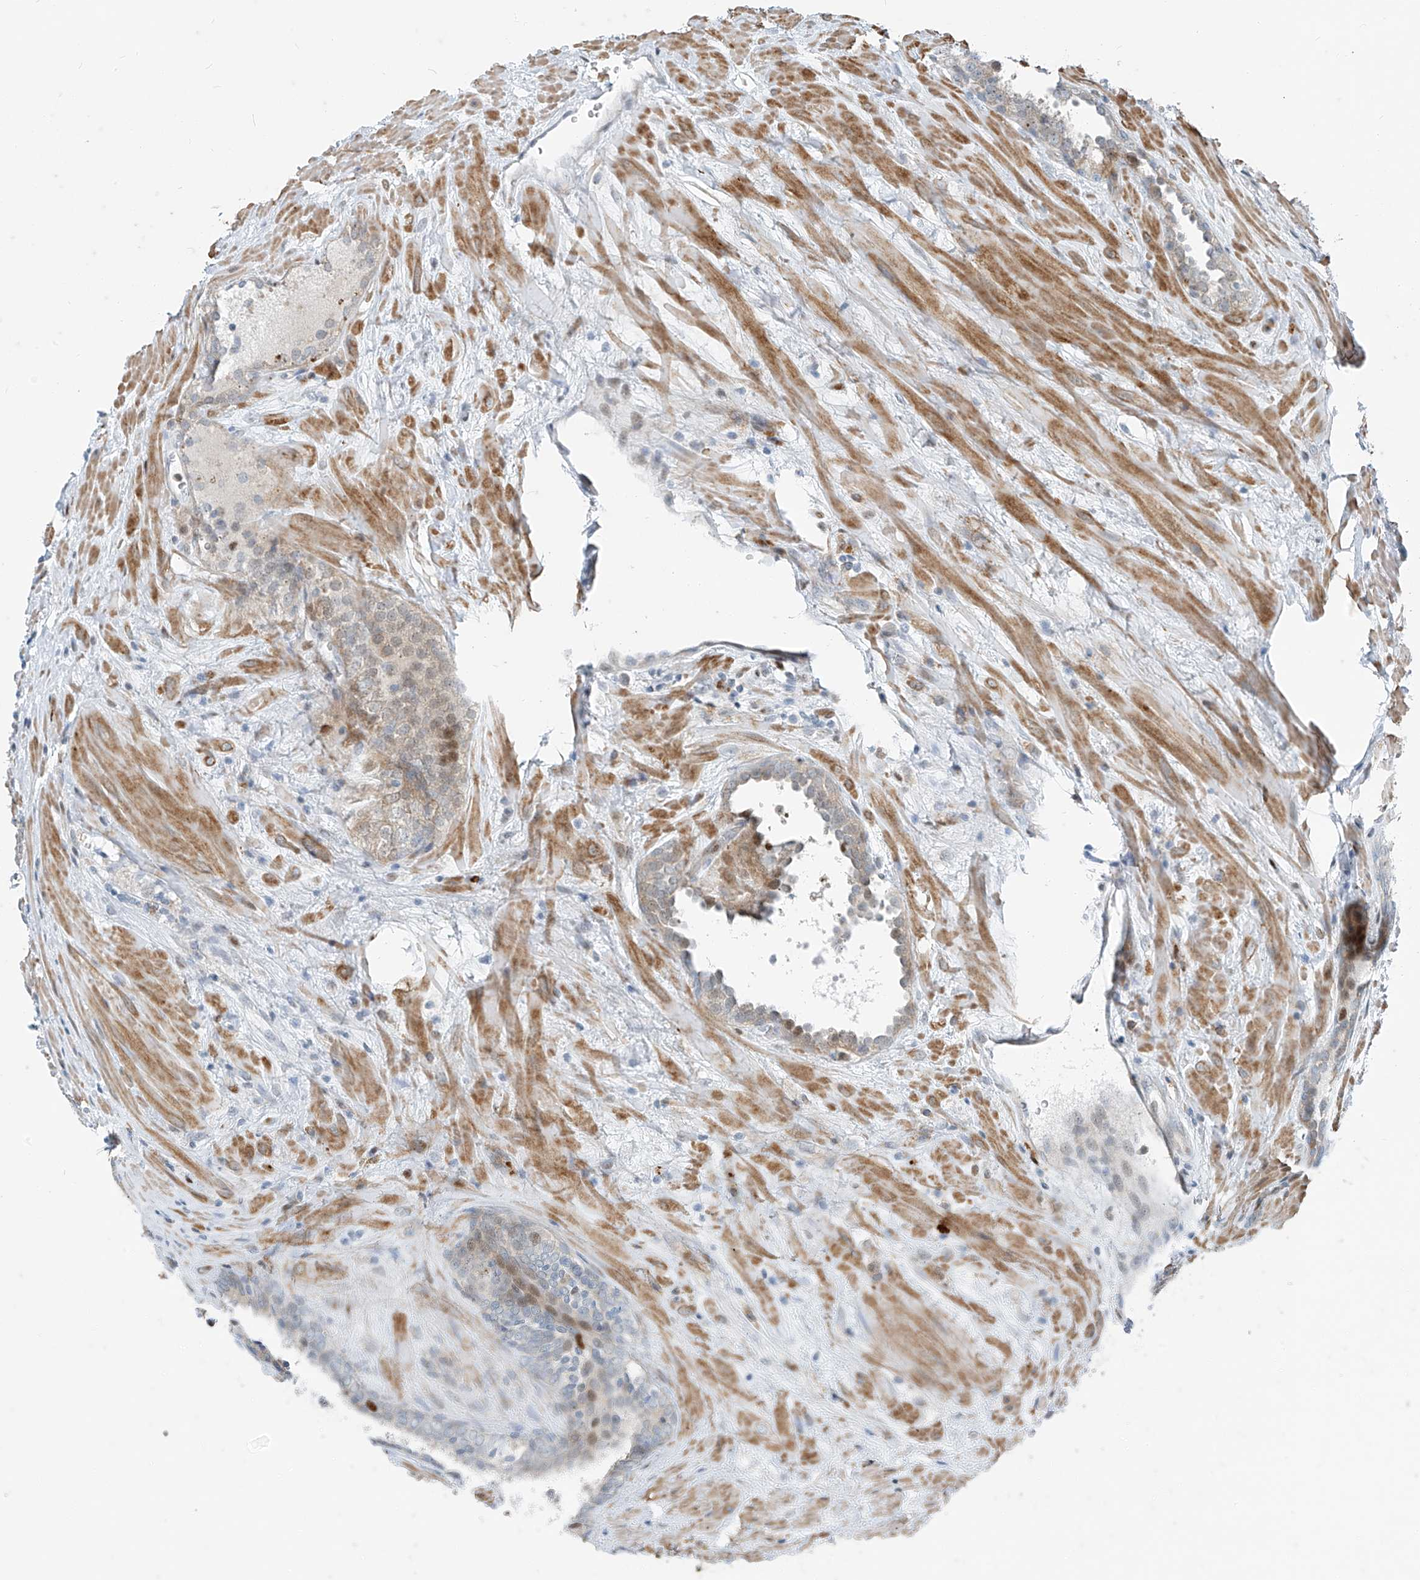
{"staining": {"intensity": "moderate", "quantity": "<25%", "location": "nuclear"}, "tissue": "prostate cancer", "cell_type": "Tumor cells", "image_type": "cancer", "snomed": [{"axis": "morphology", "description": "Adenocarcinoma, Low grade"}, {"axis": "topography", "description": "Prostate"}], "caption": "A brown stain labels moderate nuclear staining of a protein in prostate cancer (adenocarcinoma (low-grade)) tumor cells.", "gene": "PPCS", "patient": {"sex": "male", "age": 67}}